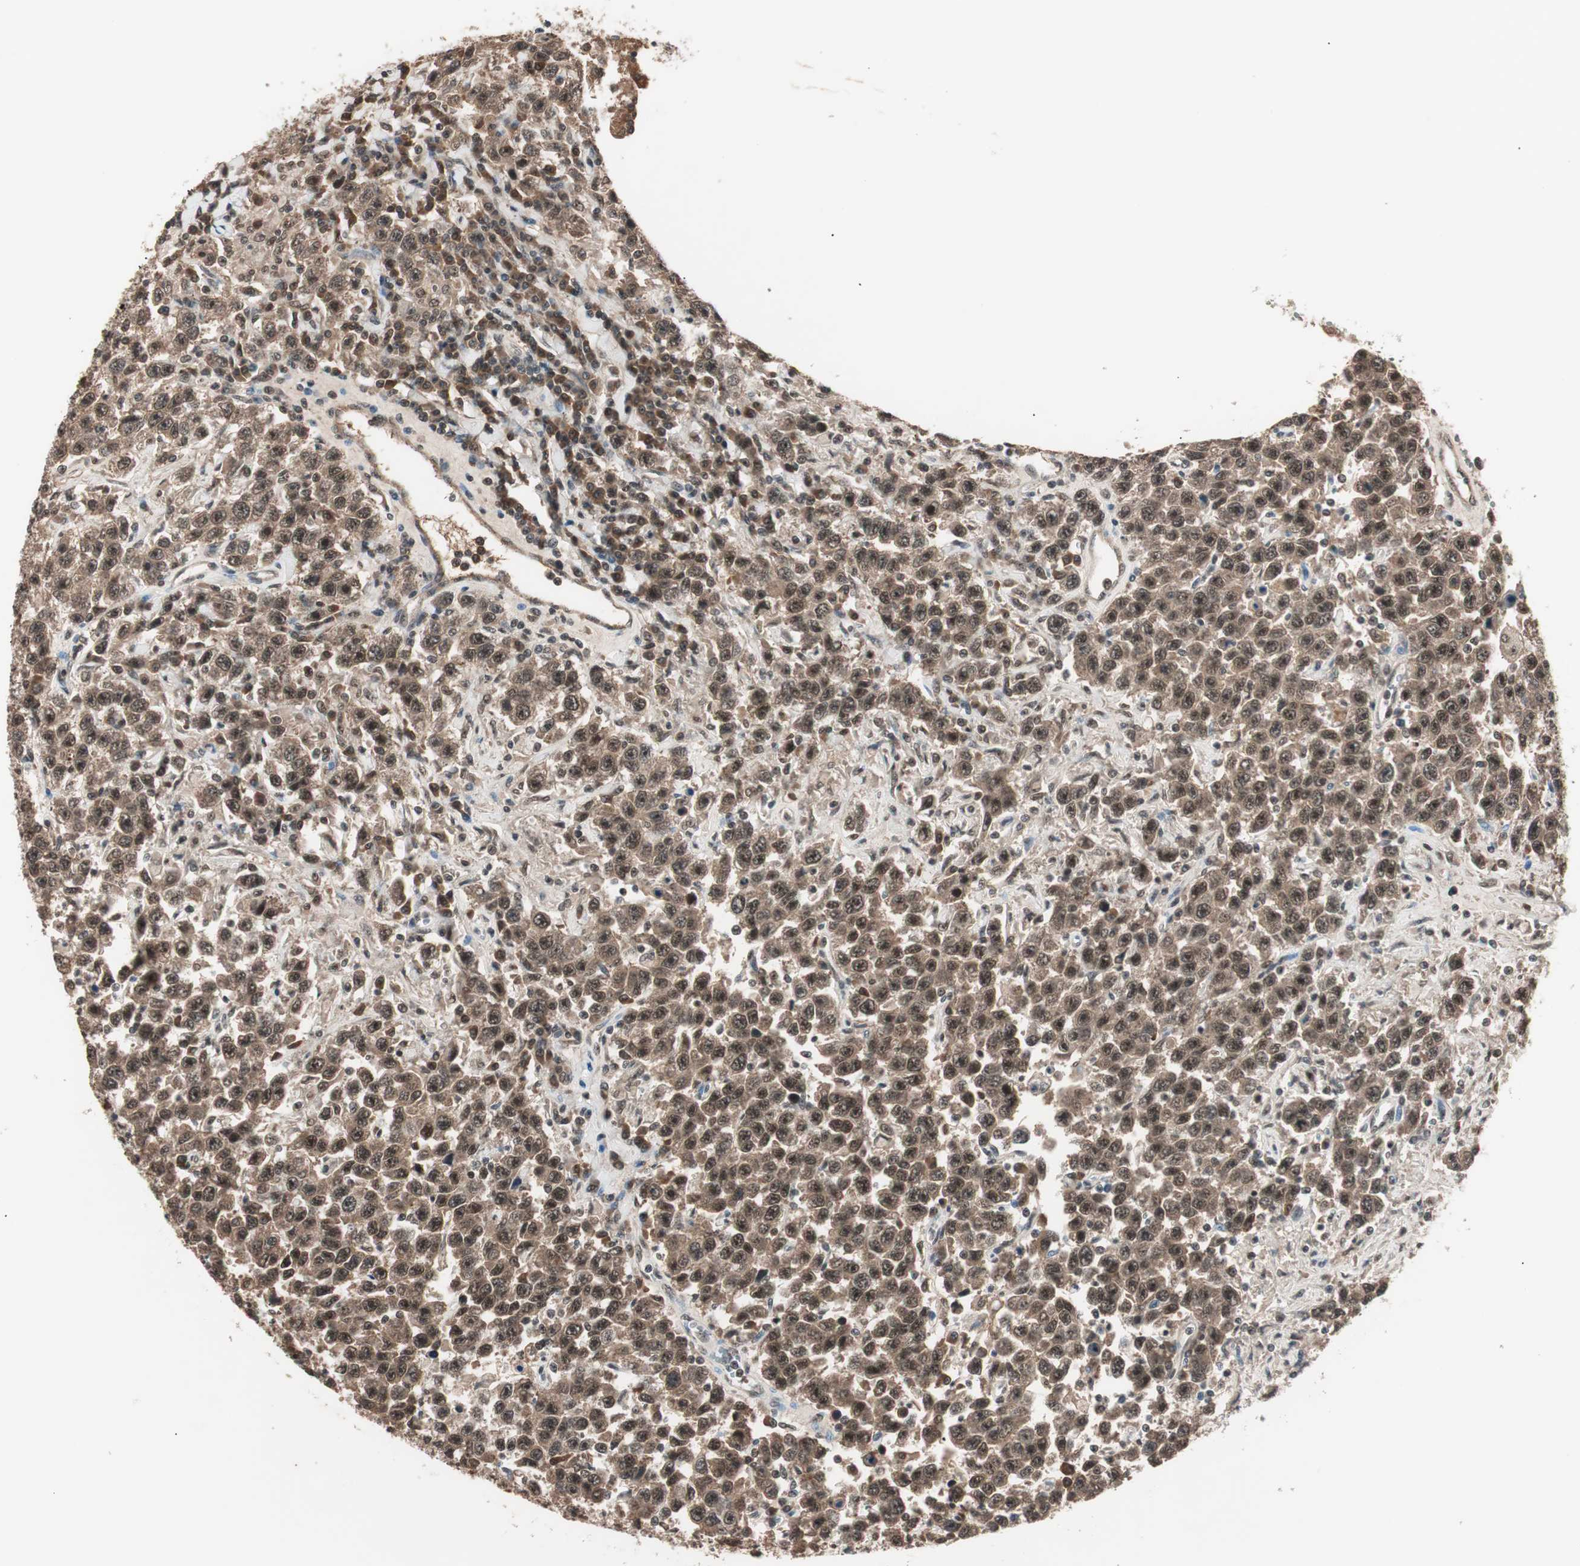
{"staining": {"intensity": "moderate", "quantity": ">75%", "location": "cytoplasmic/membranous,nuclear"}, "tissue": "testis cancer", "cell_type": "Tumor cells", "image_type": "cancer", "snomed": [{"axis": "morphology", "description": "Seminoma, NOS"}, {"axis": "topography", "description": "Testis"}], "caption": "Protein expression analysis of human testis cancer reveals moderate cytoplasmic/membranous and nuclear expression in approximately >75% of tumor cells. (Stains: DAB (3,3'-diaminobenzidine) in brown, nuclei in blue, Microscopy: brightfield microscopy at high magnification).", "gene": "NFRKB", "patient": {"sex": "male", "age": 41}}